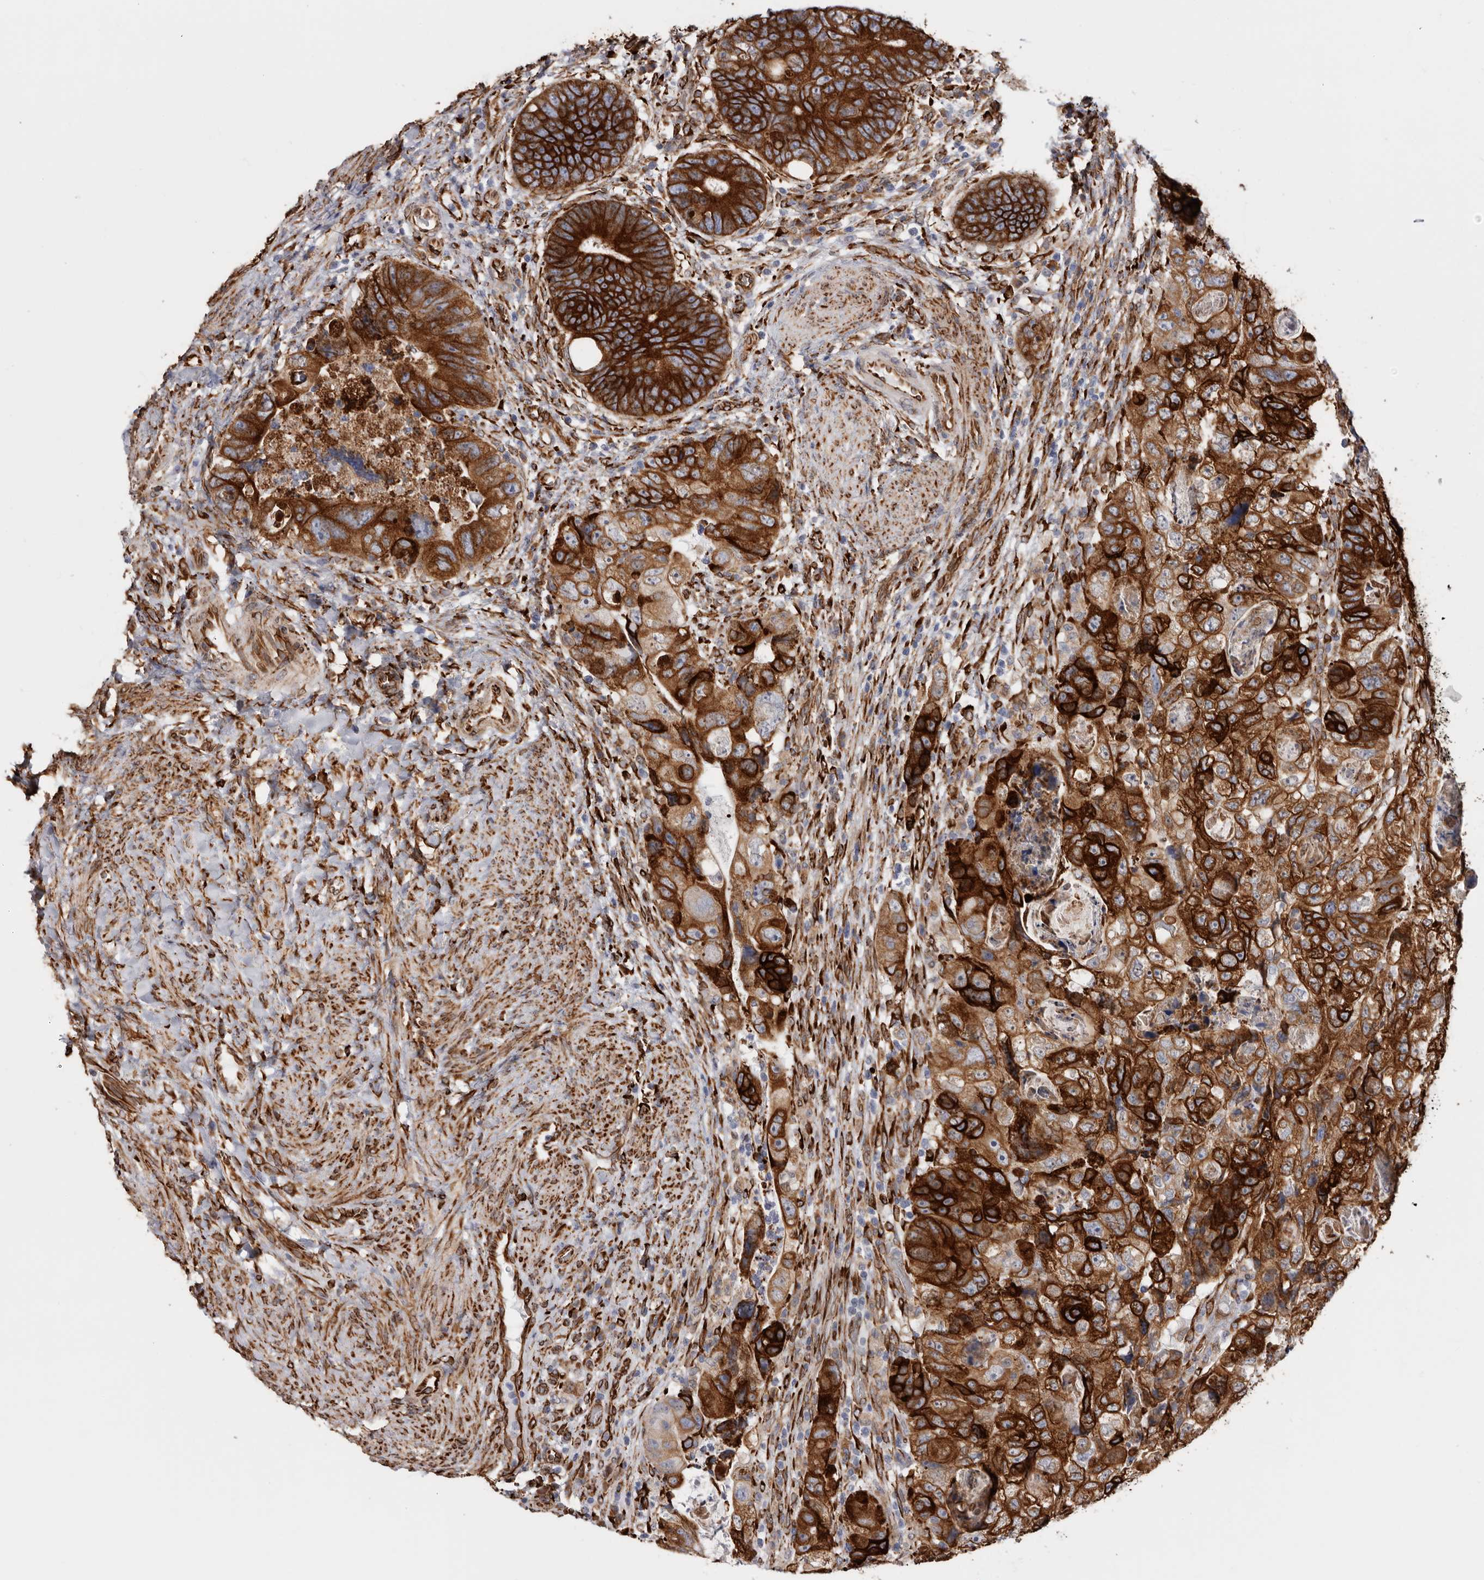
{"staining": {"intensity": "strong", "quantity": ">75%", "location": "cytoplasmic/membranous"}, "tissue": "colorectal cancer", "cell_type": "Tumor cells", "image_type": "cancer", "snomed": [{"axis": "morphology", "description": "Adenocarcinoma, NOS"}, {"axis": "topography", "description": "Rectum"}], "caption": "Human colorectal cancer (adenocarcinoma) stained with a brown dye shows strong cytoplasmic/membranous positive expression in approximately >75% of tumor cells.", "gene": "SEMA3E", "patient": {"sex": "male", "age": 59}}